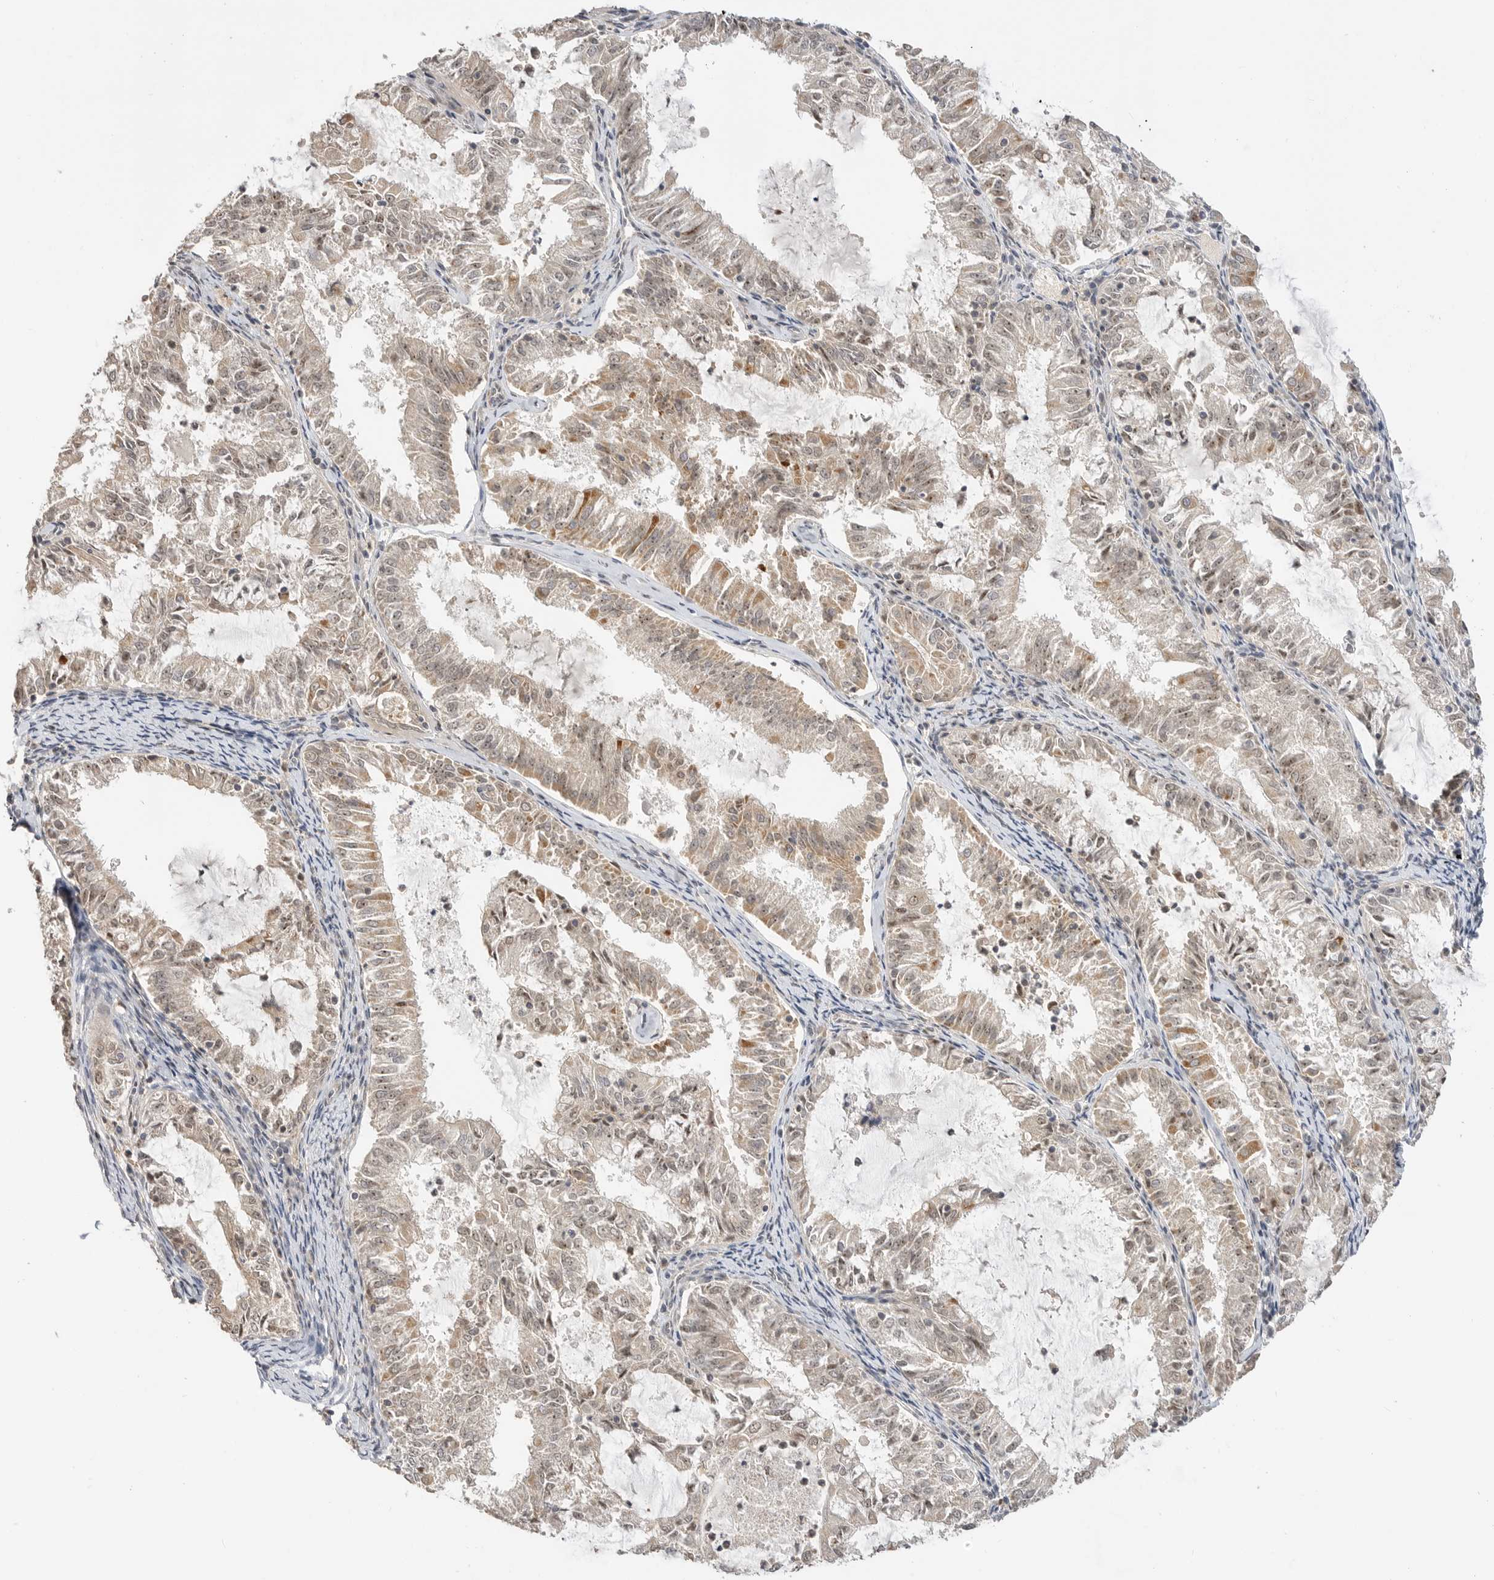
{"staining": {"intensity": "moderate", "quantity": "25%-75%", "location": "cytoplasmic/membranous"}, "tissue": "endometrial cancer", "cell_type": "Tumor cells", "image_type": "cancer", "snomed": [{"axis": "morphology", "description": "Adenocarcinoma, NOS"}, {"axis": "topography", "description": "Endometrium"}], "caption": "IHC image of endometrial cancer stained for a protein (brown), which reveals medium levels of moderate cytoplasmic/membranous positivity in about 25%-75% of tumor cells.", "gene": "ALKAL1", "patient": {"sex": "female", "age": 57}}